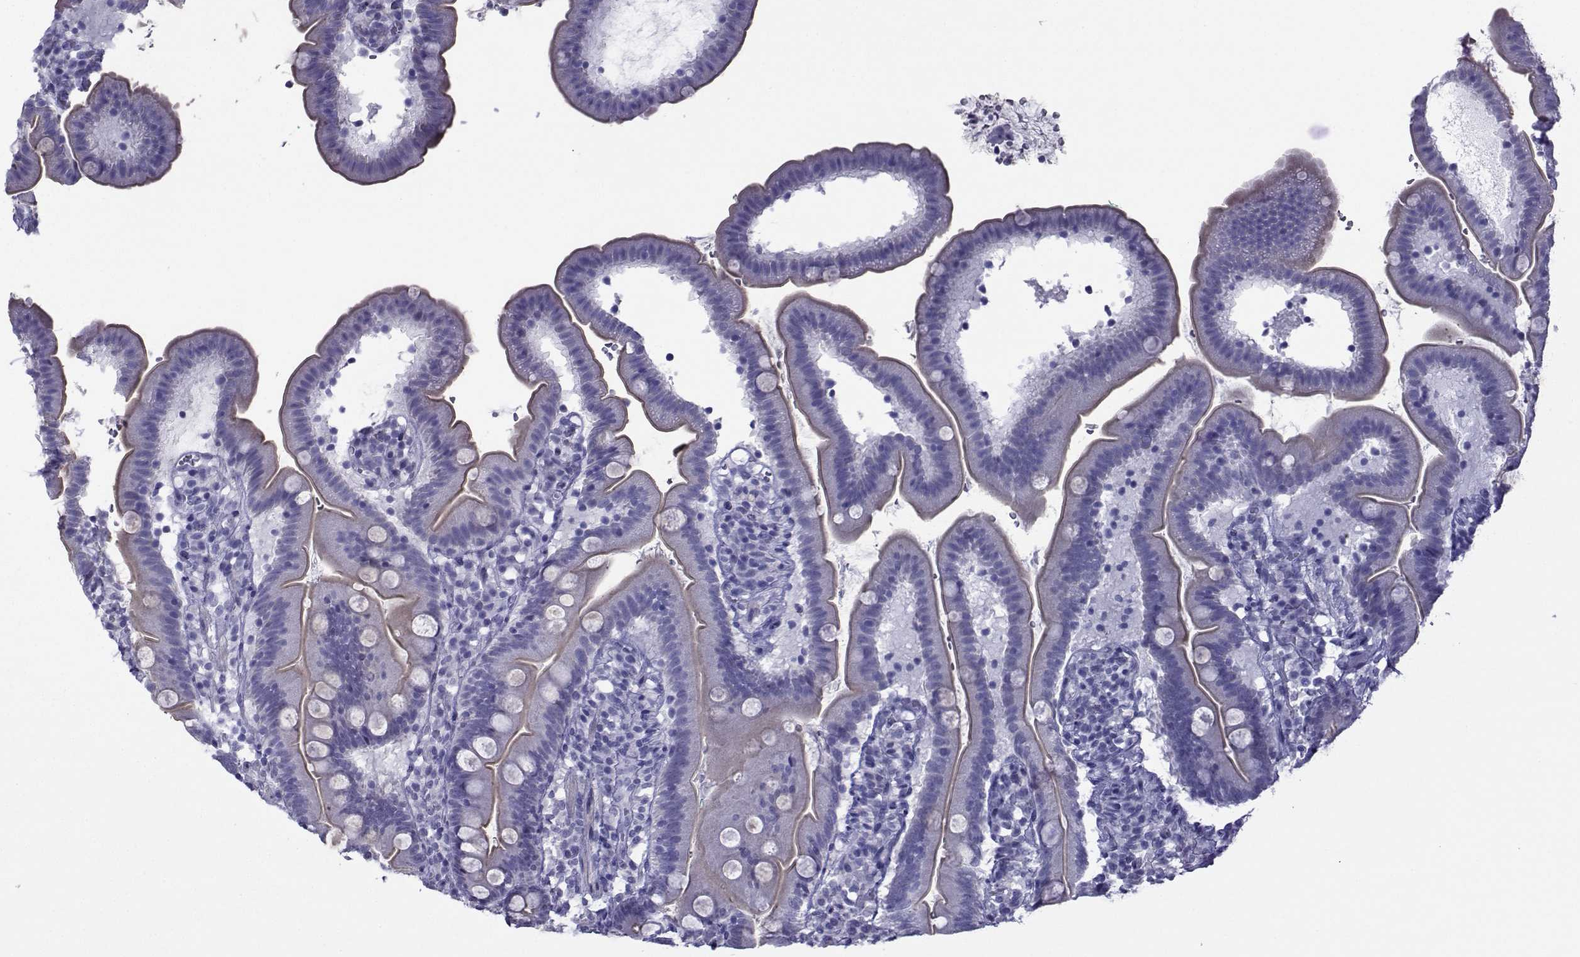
{"staining": {"intensity": "weak", "quantity": "25%-75%", "location": "cytoplasmic/membranous"}, "tissue": "duodenum", "cell_type": "Glandular cells", "image_type": "normal", "snomed": [{"axis": "morphology", "description": "Normal tissue, NOS"}, {"axis": "topography", "description": "Duodenum"}], "caption": "Human duodenum stained with a protein marker exhibits weak staining in glandular cells.", "gene": "KIF17", "patient": {"sex": "female", "age": 67}}